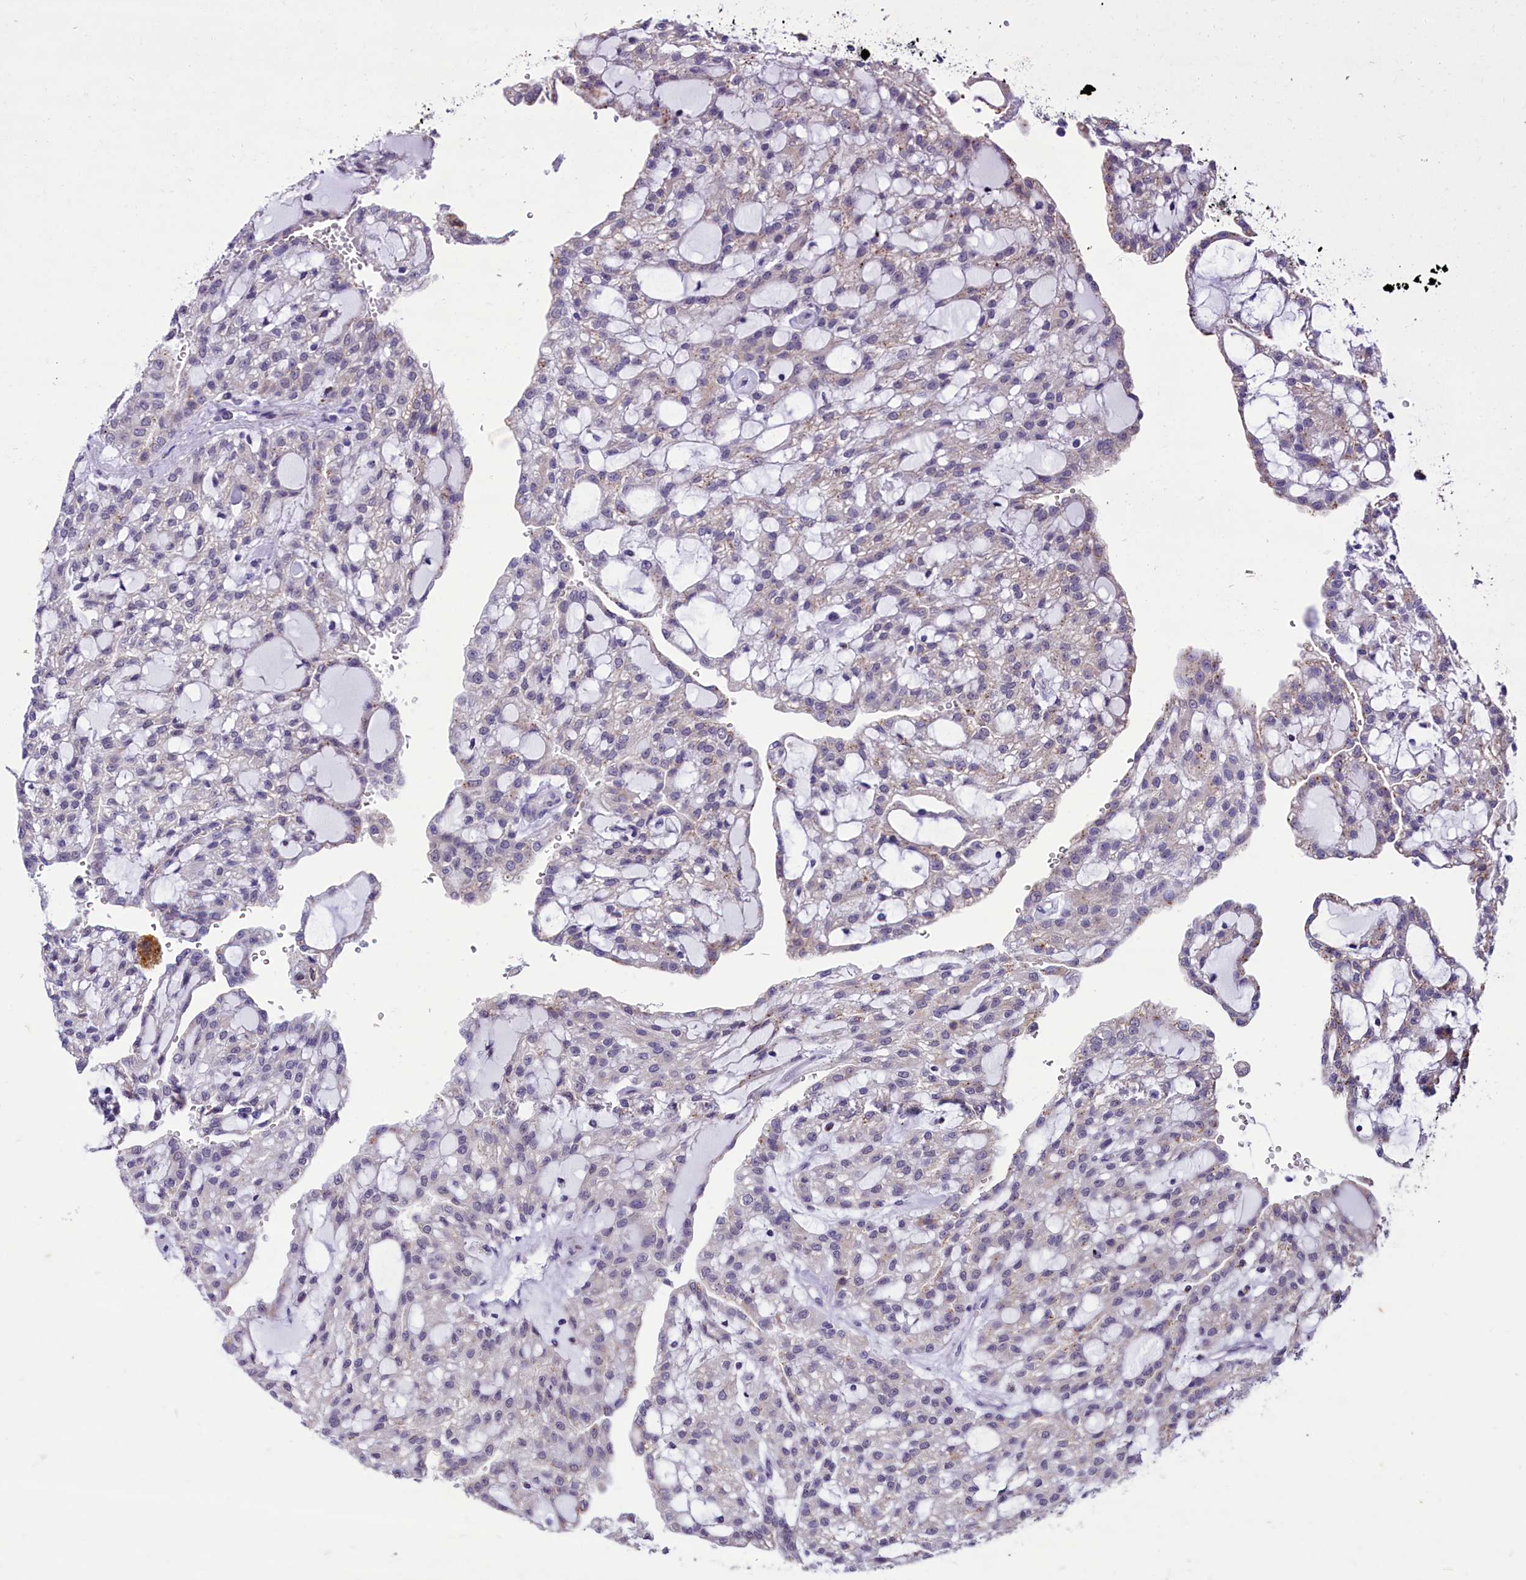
{"staining": {"intensity": "weak", "quantity": "25%-75%", "location": "cytoplasmic/membranous"}, "tissue": "renal cancer", "cell_type": "Tumor cells", "image_type": "cancer", "snomed": [{"axis": "morphology", "description": "Adenocarcinoma, NOS"}, {"axis": "topography", "description": "Kidney"}], "caption": "The photomicrograph shows a brown stain indicating the presence of a protein in the cytoplasmic/membranous of tumor cells in renal adenocarcinoma. Immunohistochemistry stains the protein in brown and the nuclei are stained blue.", "gene": "SCD5", "patient": {"sex": "male", "age": 63}}